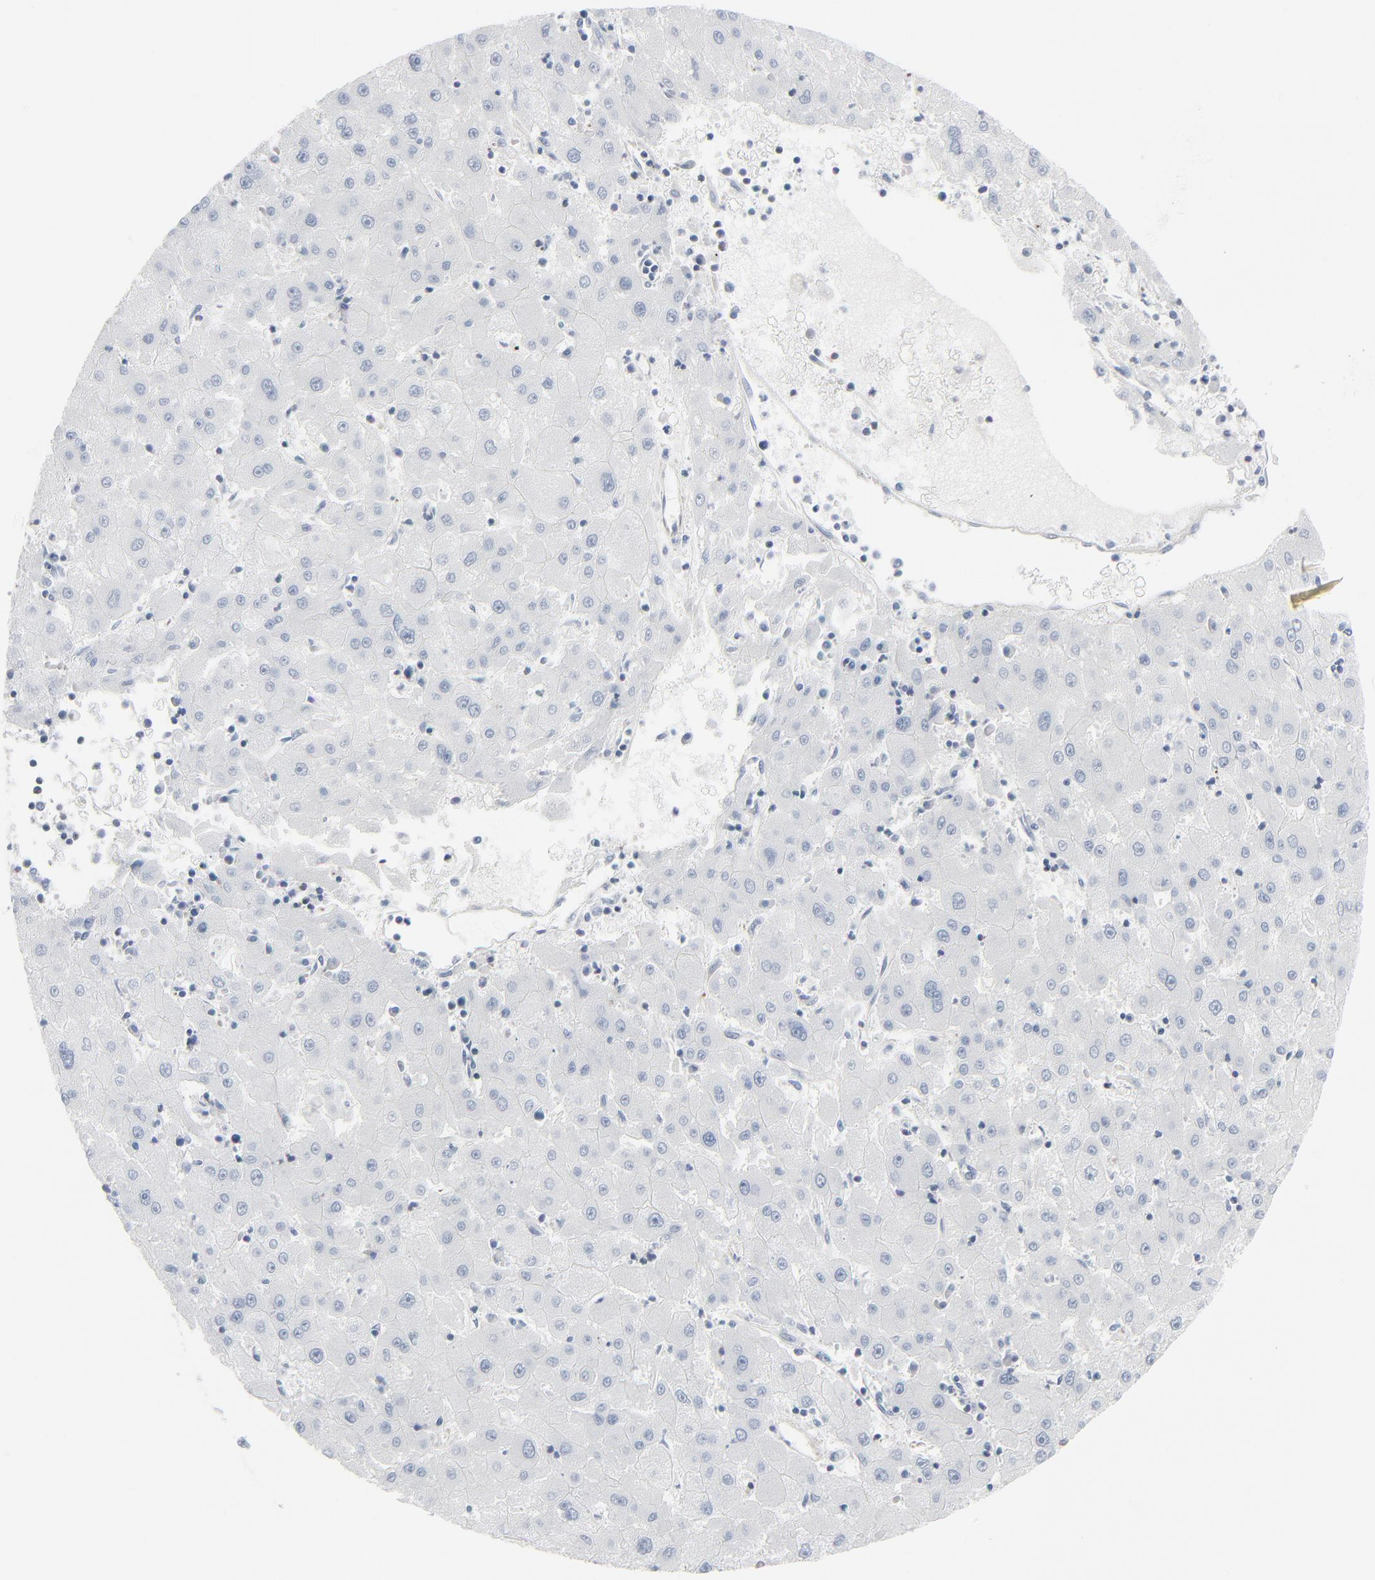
{"staining": {"intensity": "negative", "quantity": "none", "location": "none"}, "tissue": "liver cancer", "cell_type": "Tumor cells", "image_type": "cancer", "snomed": [{"axis": "morphology", "description": "Carcinoma, Hepatocellular, NOS"}, {"axis": "topography", "description": "Liver"}], "caption": "This is a micrograph of immunohistochemistry staining of liver hepatocellular carcinoma, which shows no positivity in tumor cells.", "gene": "OPTN", "patient": {"sex": "male", "age": 72}}